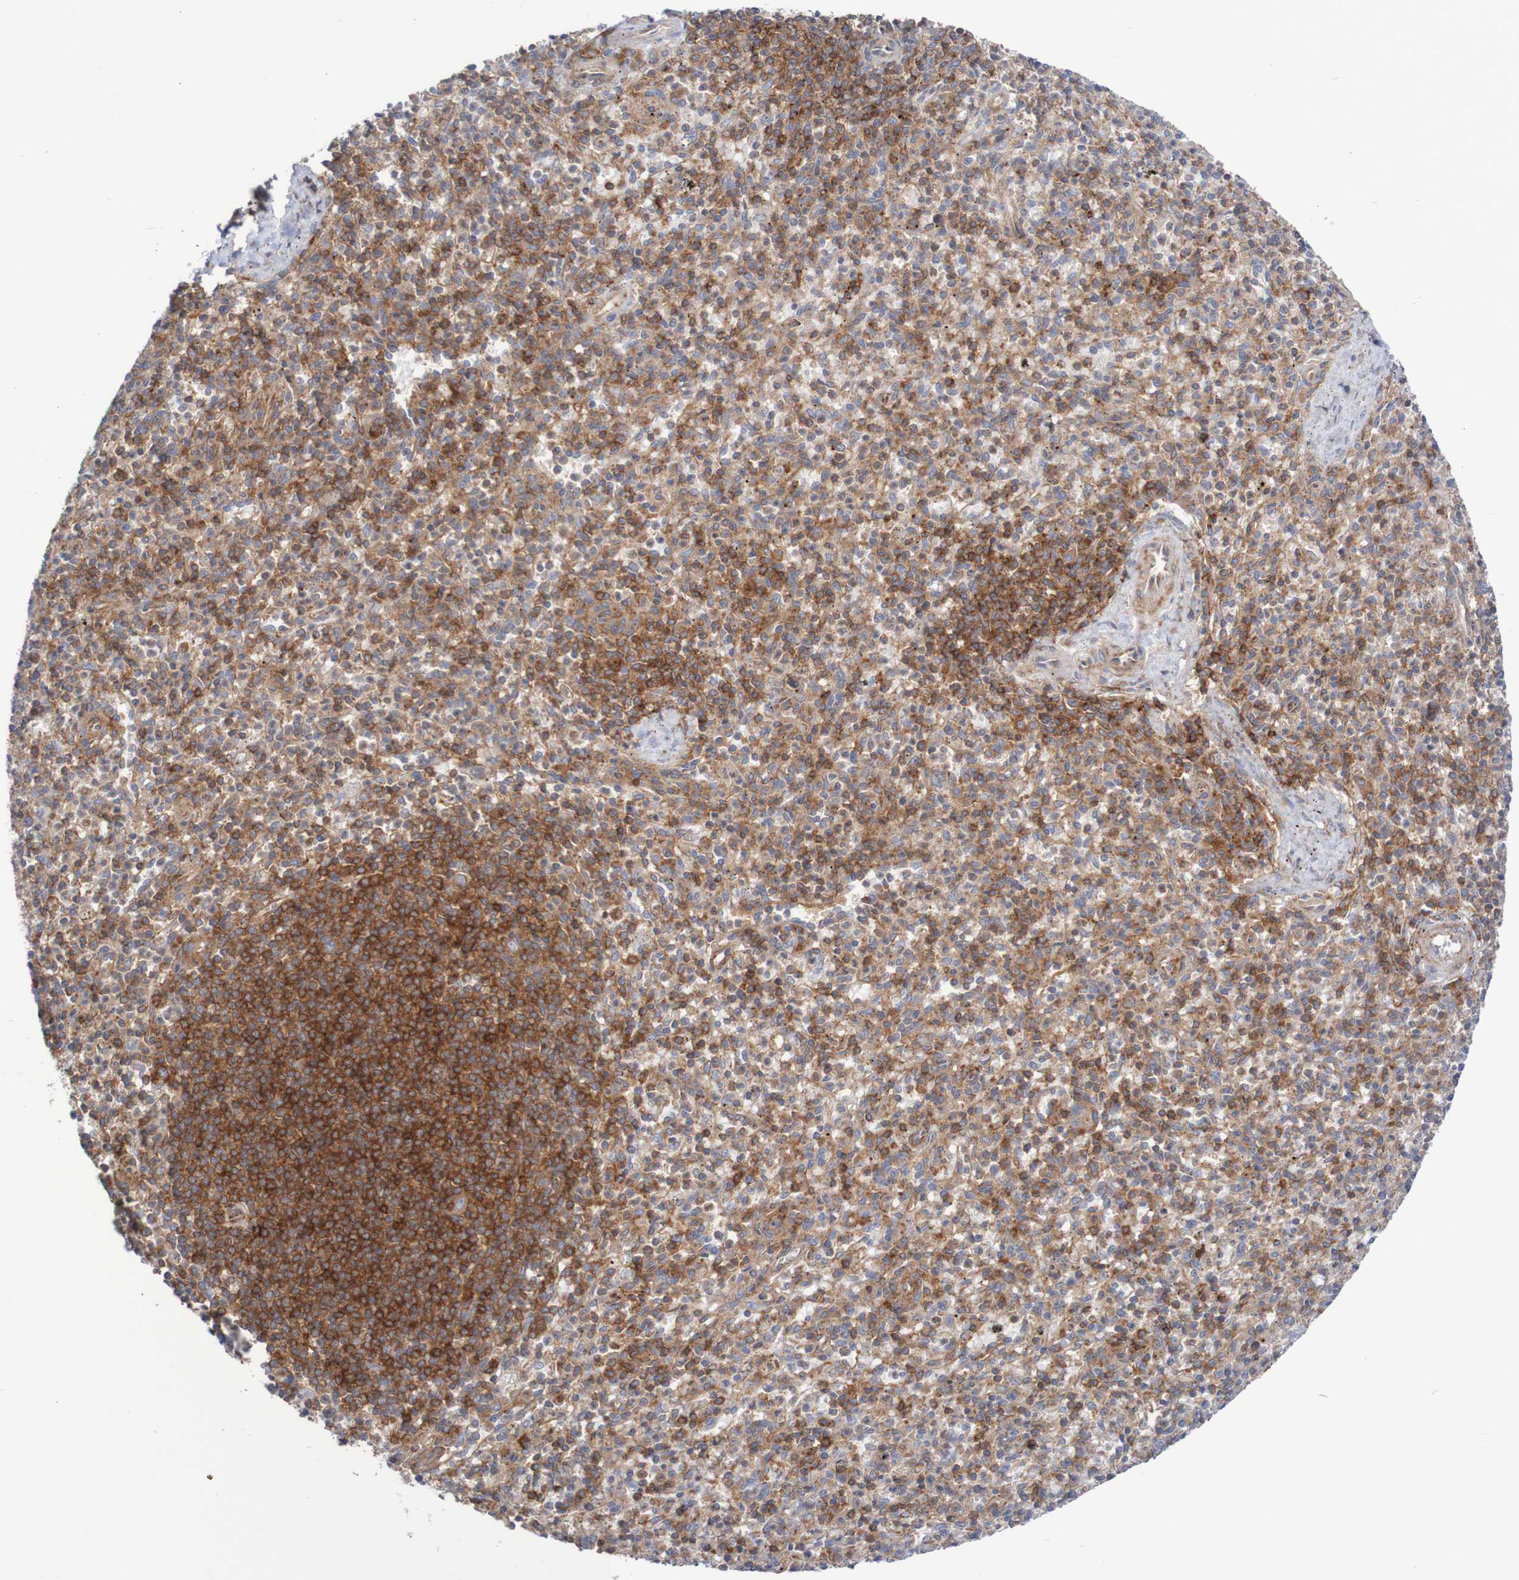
{"staining": {"intensity": "moderate", "quantity": ">75%", "location": "cytoplasmic/membranous"}, "tissue": "spleen", "cell_type": "Cells in red pulp", "image_type": "normal", "snomed": [{"axis": "morphology", "description": "Normal tissue, NOS"}, {"axis": "topography", "description": "Spleen"}], "caption": "Protein staining of unremarkable spleen exhibits moderate cytoplasmic/membranous expression in approximately >75% of cells in red pulp.", "gene": "FXR2", "patient": {"sex": "male", "age": 72}}